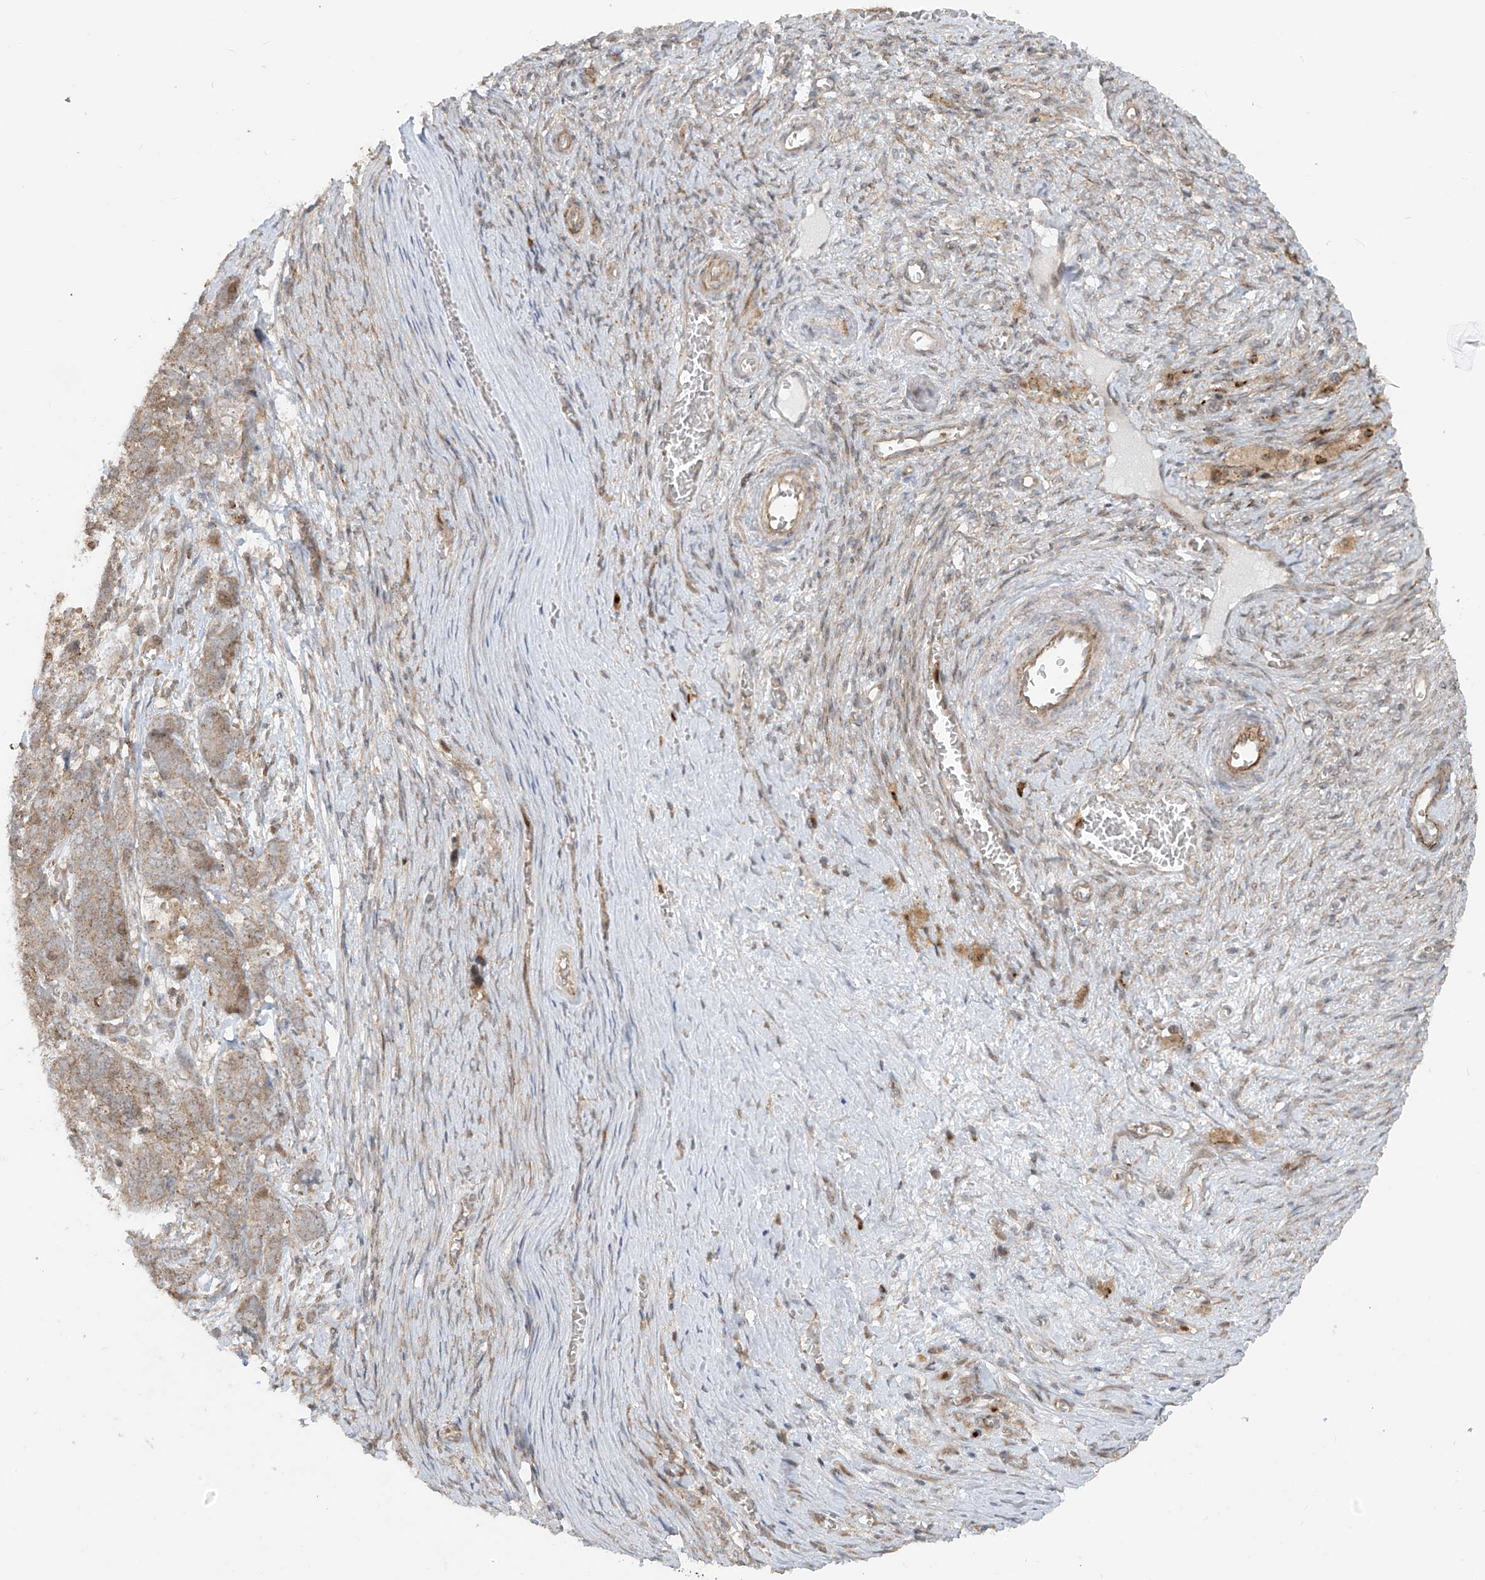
{"staining": {"intensity": "weak", "quantity": ">75%", "location": "cytoplasmic/membranous"}, "tissue": "ovarian cancer", "cell_type": "Tumor cells", "image_type": "cancer", "snomed": [{"axis": "morphology", "description": "Cystadenocarcinoma, serous, NOS"}, {"axis": "topography", "description": "Ovary"}], "caption": "Immunohistochemistry (DAB (3,3'-diaminobenzidine)) staining of human ovarian serous cystadenocarcinoma exhibits weak cytoplasmic/membranous protein expression in approximately >75% of tumor cells. The staining is performed using DAB (3,3'-diaminobenzidine) brown chromogen to label protein expression. The nuclei are counter-stained blue using hematoxylin.", "gene": "PDE11A", "patient": {"sex": "female", "age": 44}}